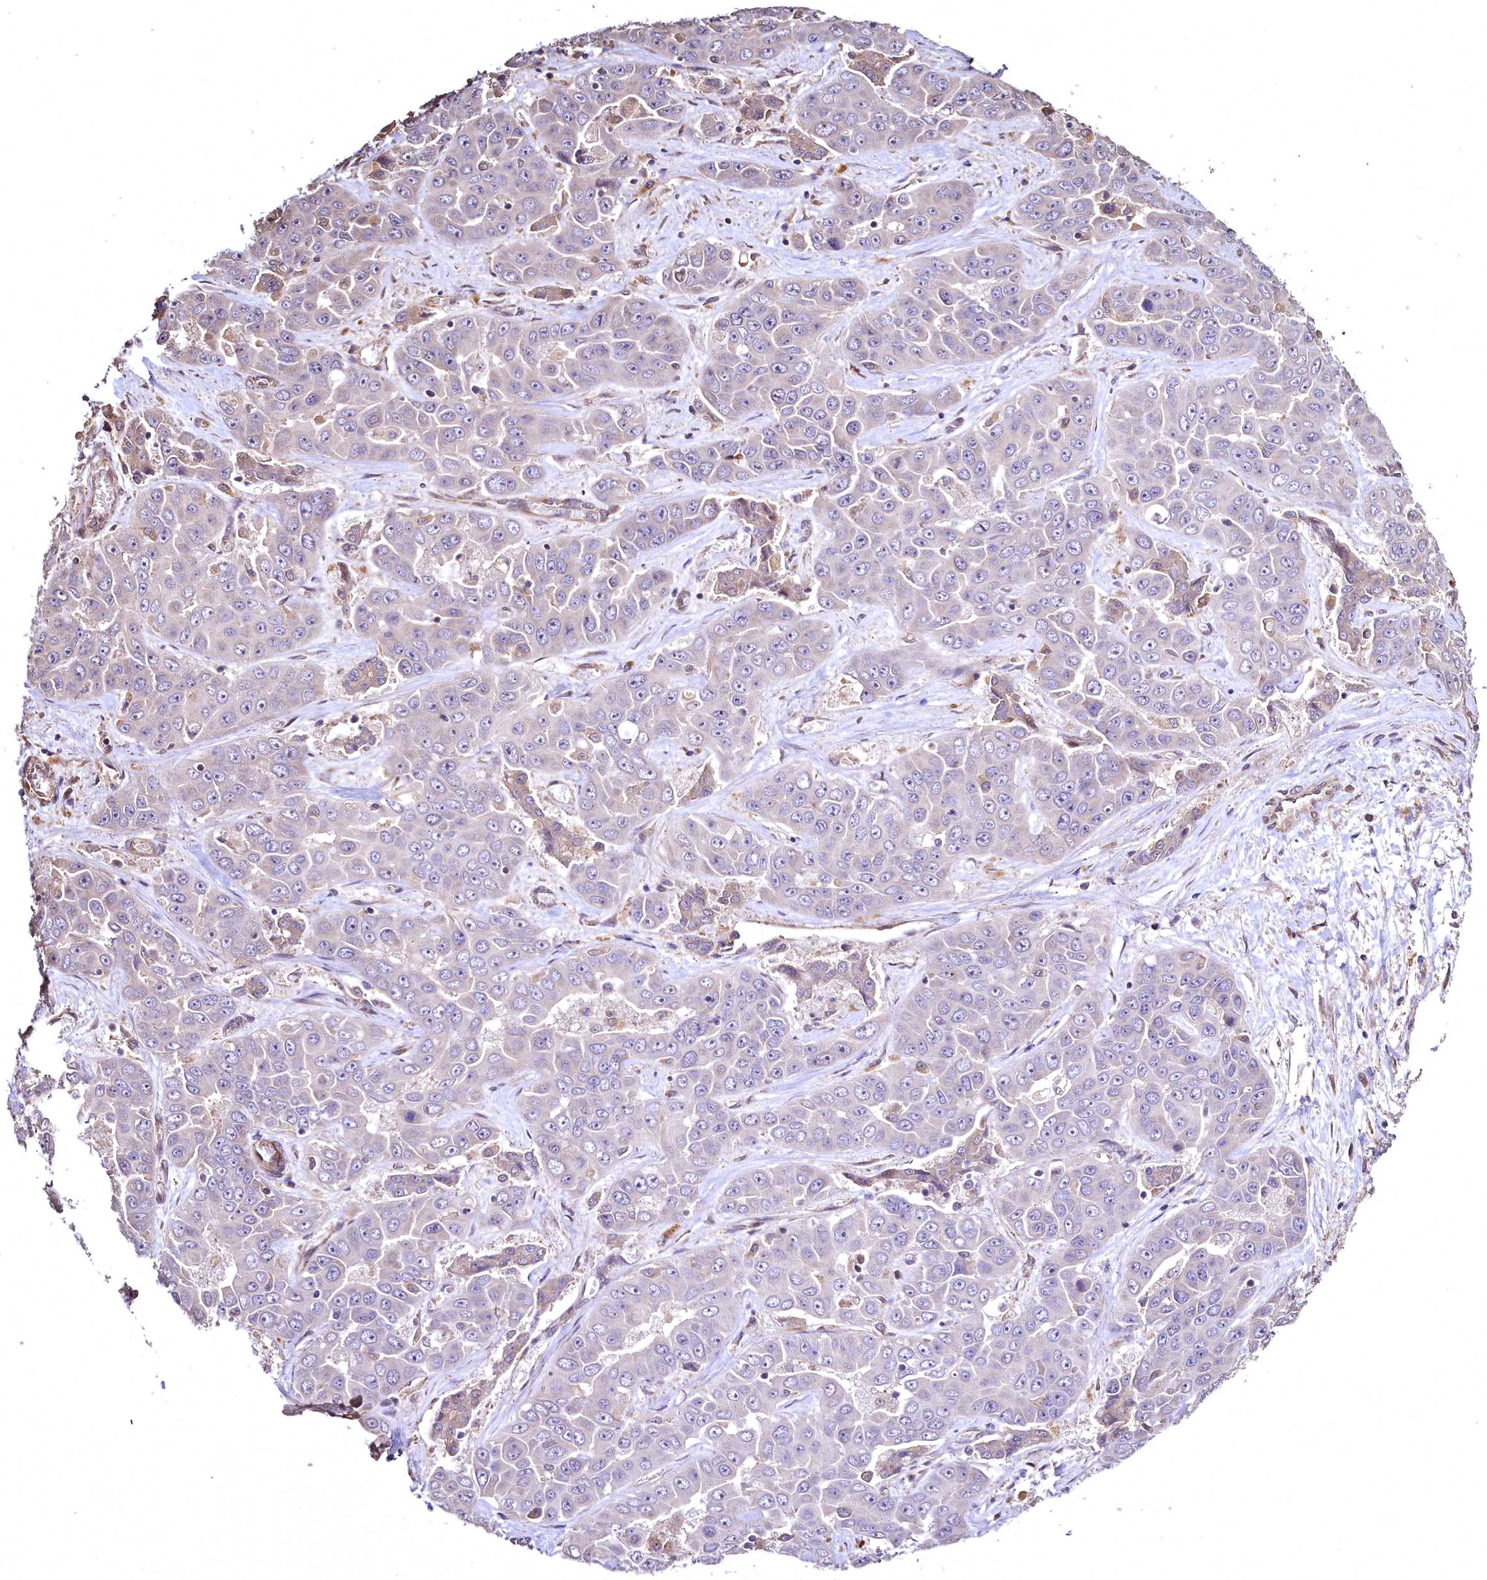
{"staining": {"intensity": "negative", "quantity": "none", "location": "none"}, "tissue": "liver cancer", "cell_type": "Tumor cells", "image_type": "cancer", "snomed": [{"axis": "morphology", "description": "Cholangiocarcinoma"}, {"axis": "topography", "description": "Liver"}], "caption": "DAB (3,3'-diaminobenzidine) immunohistochemical staining of human liver cholangiocarcinoma shows no significant positivity in tumor cells.", "gene": "TBCEL", "patient": {"sex": "female", "age": 52}}